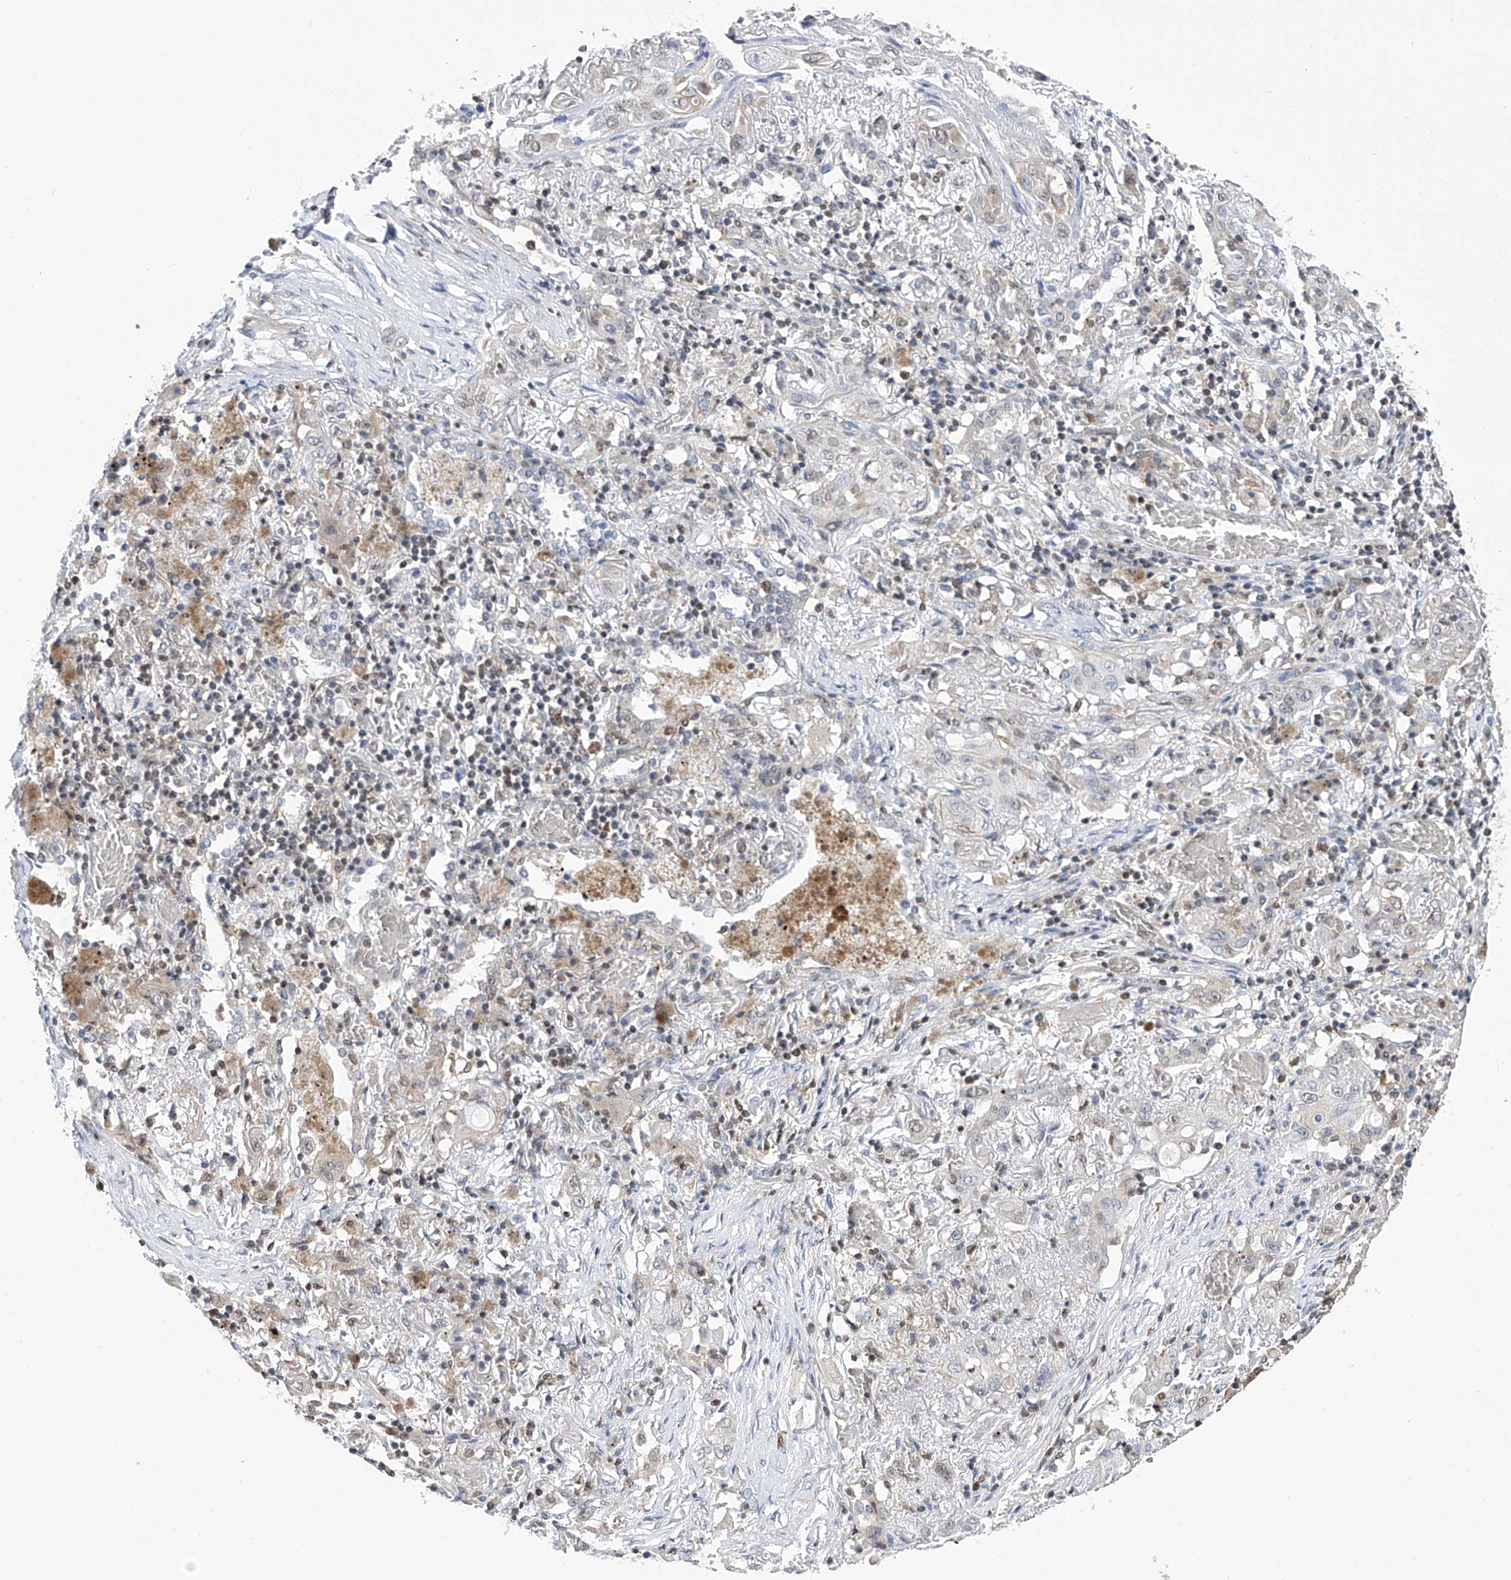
{"staining": {"intensity": "weak", "quantity": "<25%", "location": "nuclear"}, "tissue": "lung cancer", "cell_type": "Tumor cells", "image_type": "cancer", "snomed": [{"axis": "morphology", "description": "Squamous cell carcinoma, NOS"}, {"axis": "topography", "description": "Lung"}], "caption": "Squamous cell carcinoma (lung) stained for a protein using IHC displays no positivity tumor cells.", "gene": "SREBF2", "patient": {"sex": "female", "age": 47}}